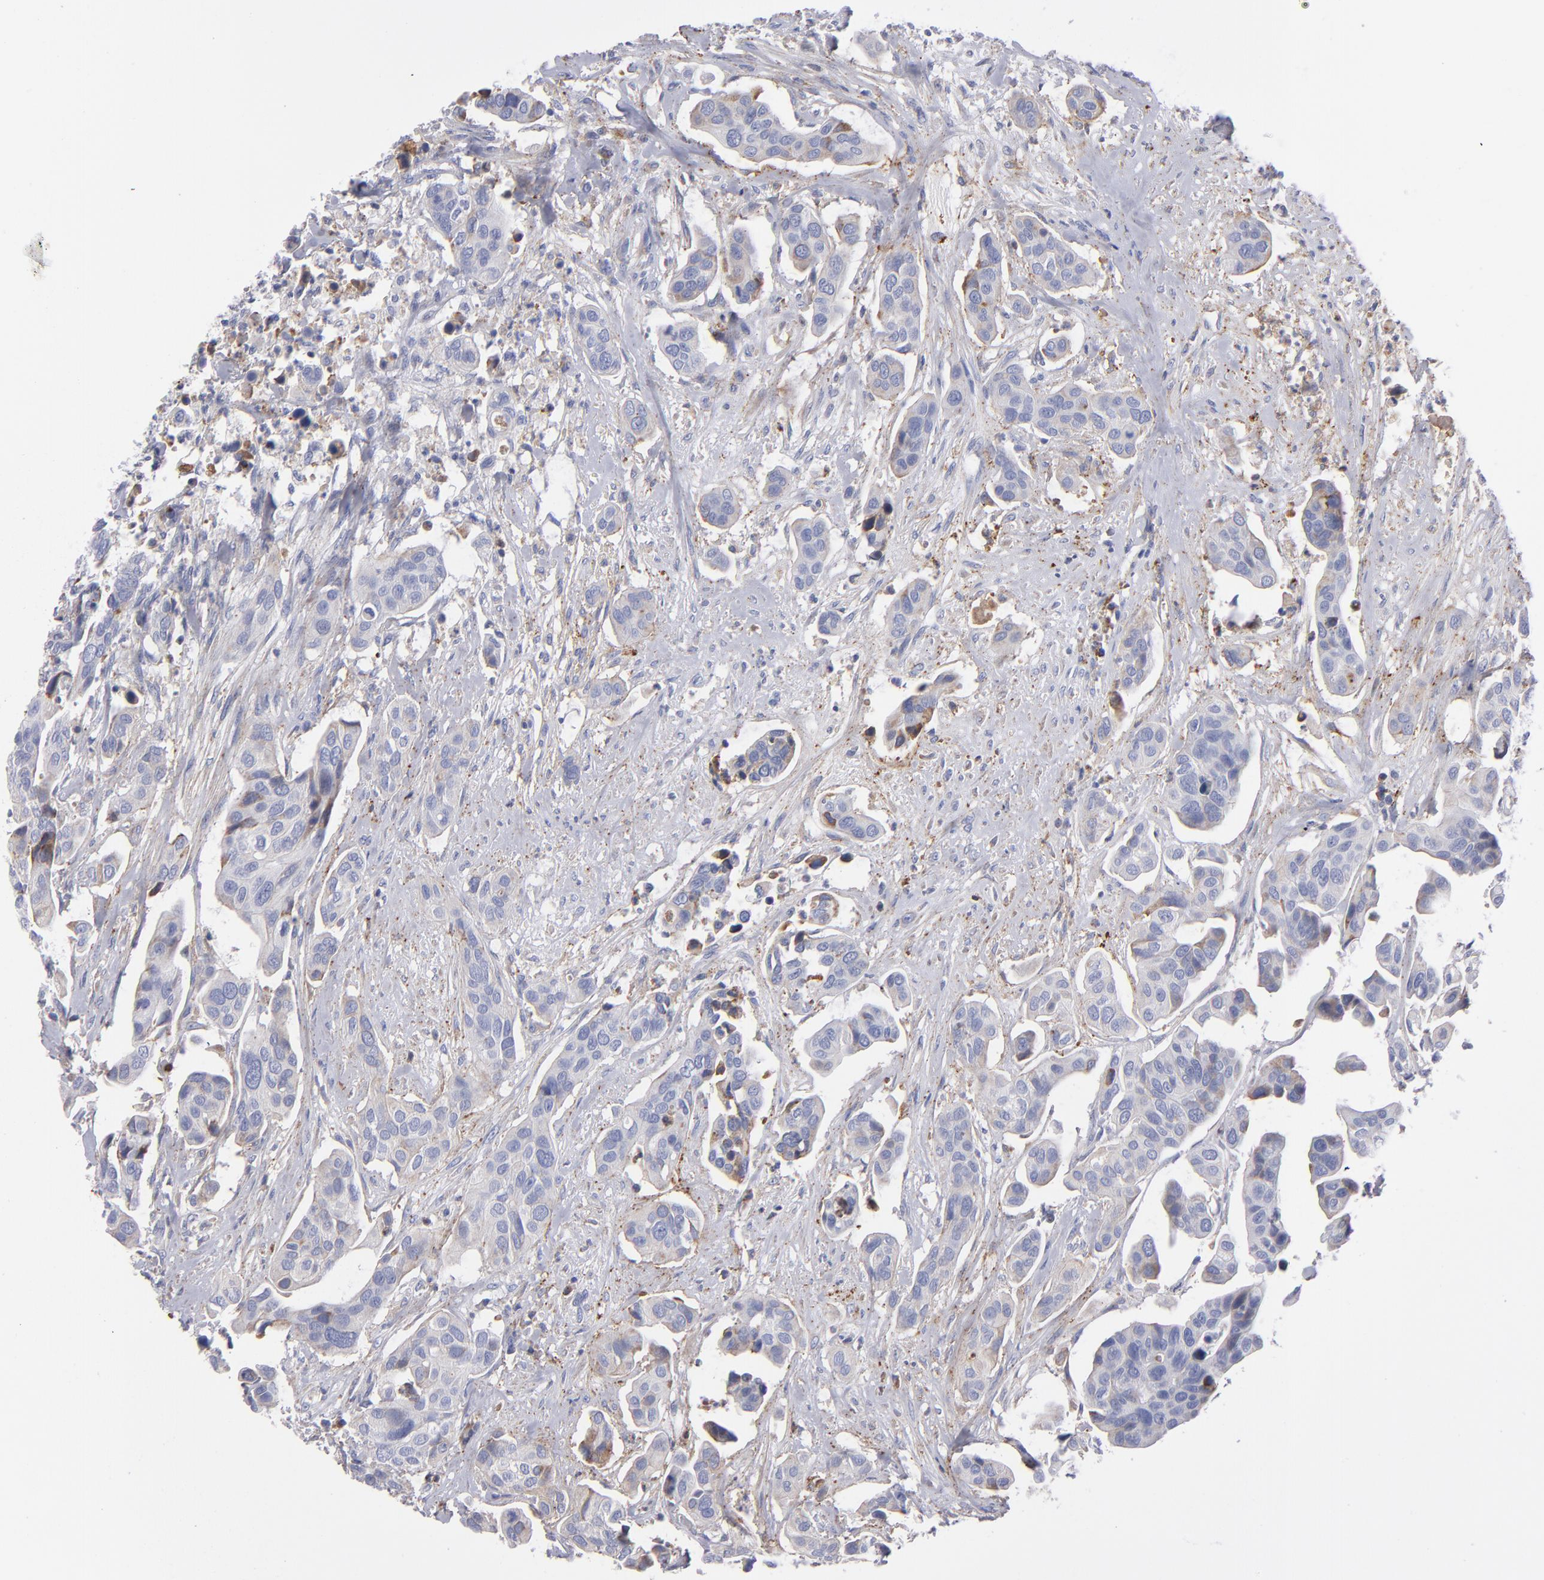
{"staining": {"intensity": "weak", "quantity": "<25%", "location": "cytoplasmic/membranous"}, "tissue": "urothelial cancer", "cell_type": "Tumor cells", "image_type": "cancer", "snomed": [{"axis": "morphology", "description": "Adenocarcinoma, NOS"}, {"axis": "topography", "description": "Urinary bladder"}], "caption": "Immunohistochemical staining of human adenocarcinoma displays no significant expression in tumor cells.", "gene": "MFGE8", "patient": {"sex": "male", "age": 61}}